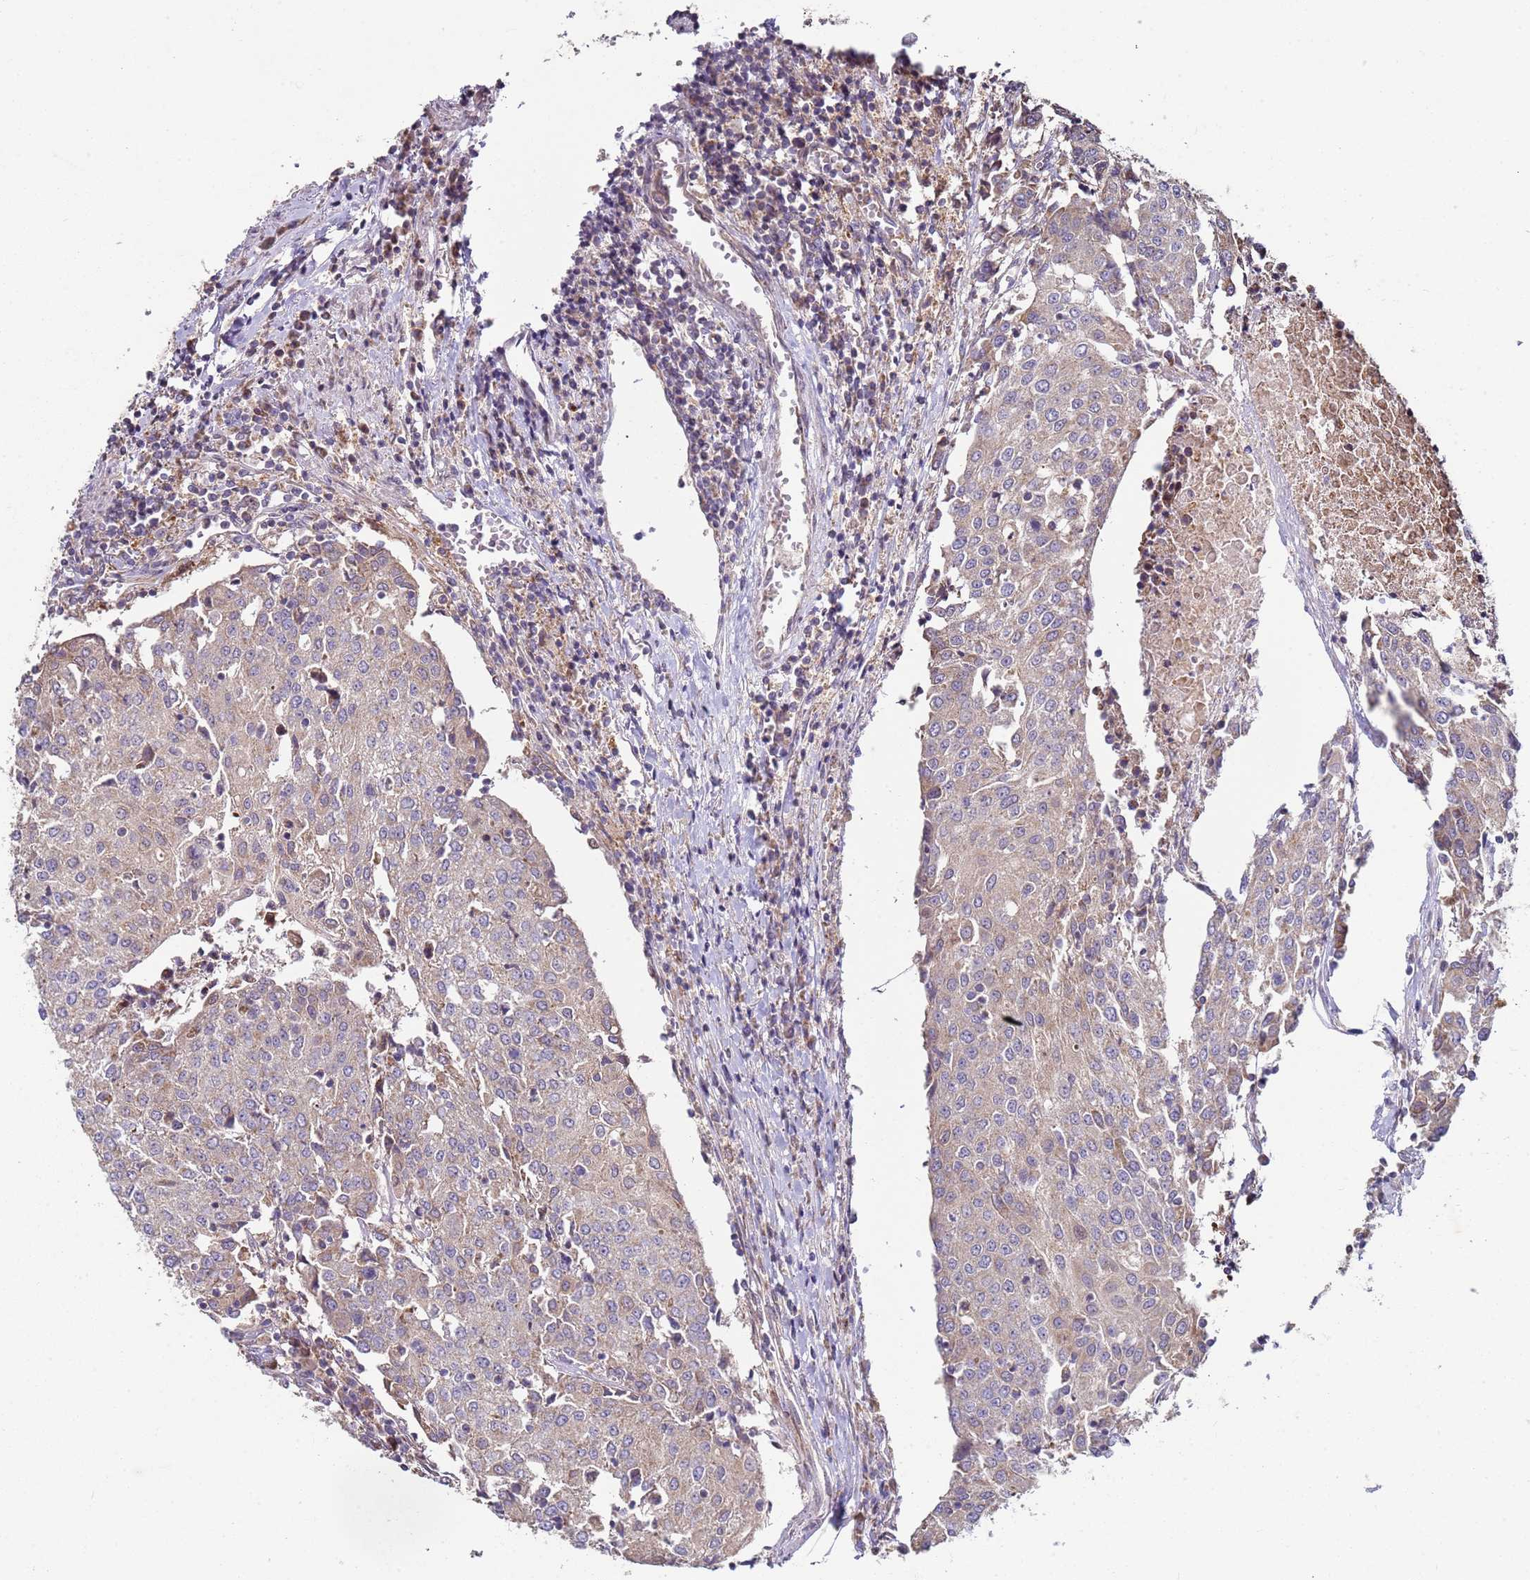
{"staining": {"intensity": "weak", "quantity": "25%-75%", "location": "cytoplasmic/membranous"}, "tissue": "urothelial cancer", "cell_type": "Tumor cells", "image_type": "cancer", "snomed": [{"axis": "morphology", "description": "Urothelial carcinoma, High grade"}, {"axis": "topography", "description": "Urinary bladder"}], "caption": "Protein staining shows weak cytoplasmic/membranous expression in about 25%-75% of tumor cells in high-grade urothelial carcinoma.", "gene": "DIP2B", "patient": {"sex": "female", "age": 85}}